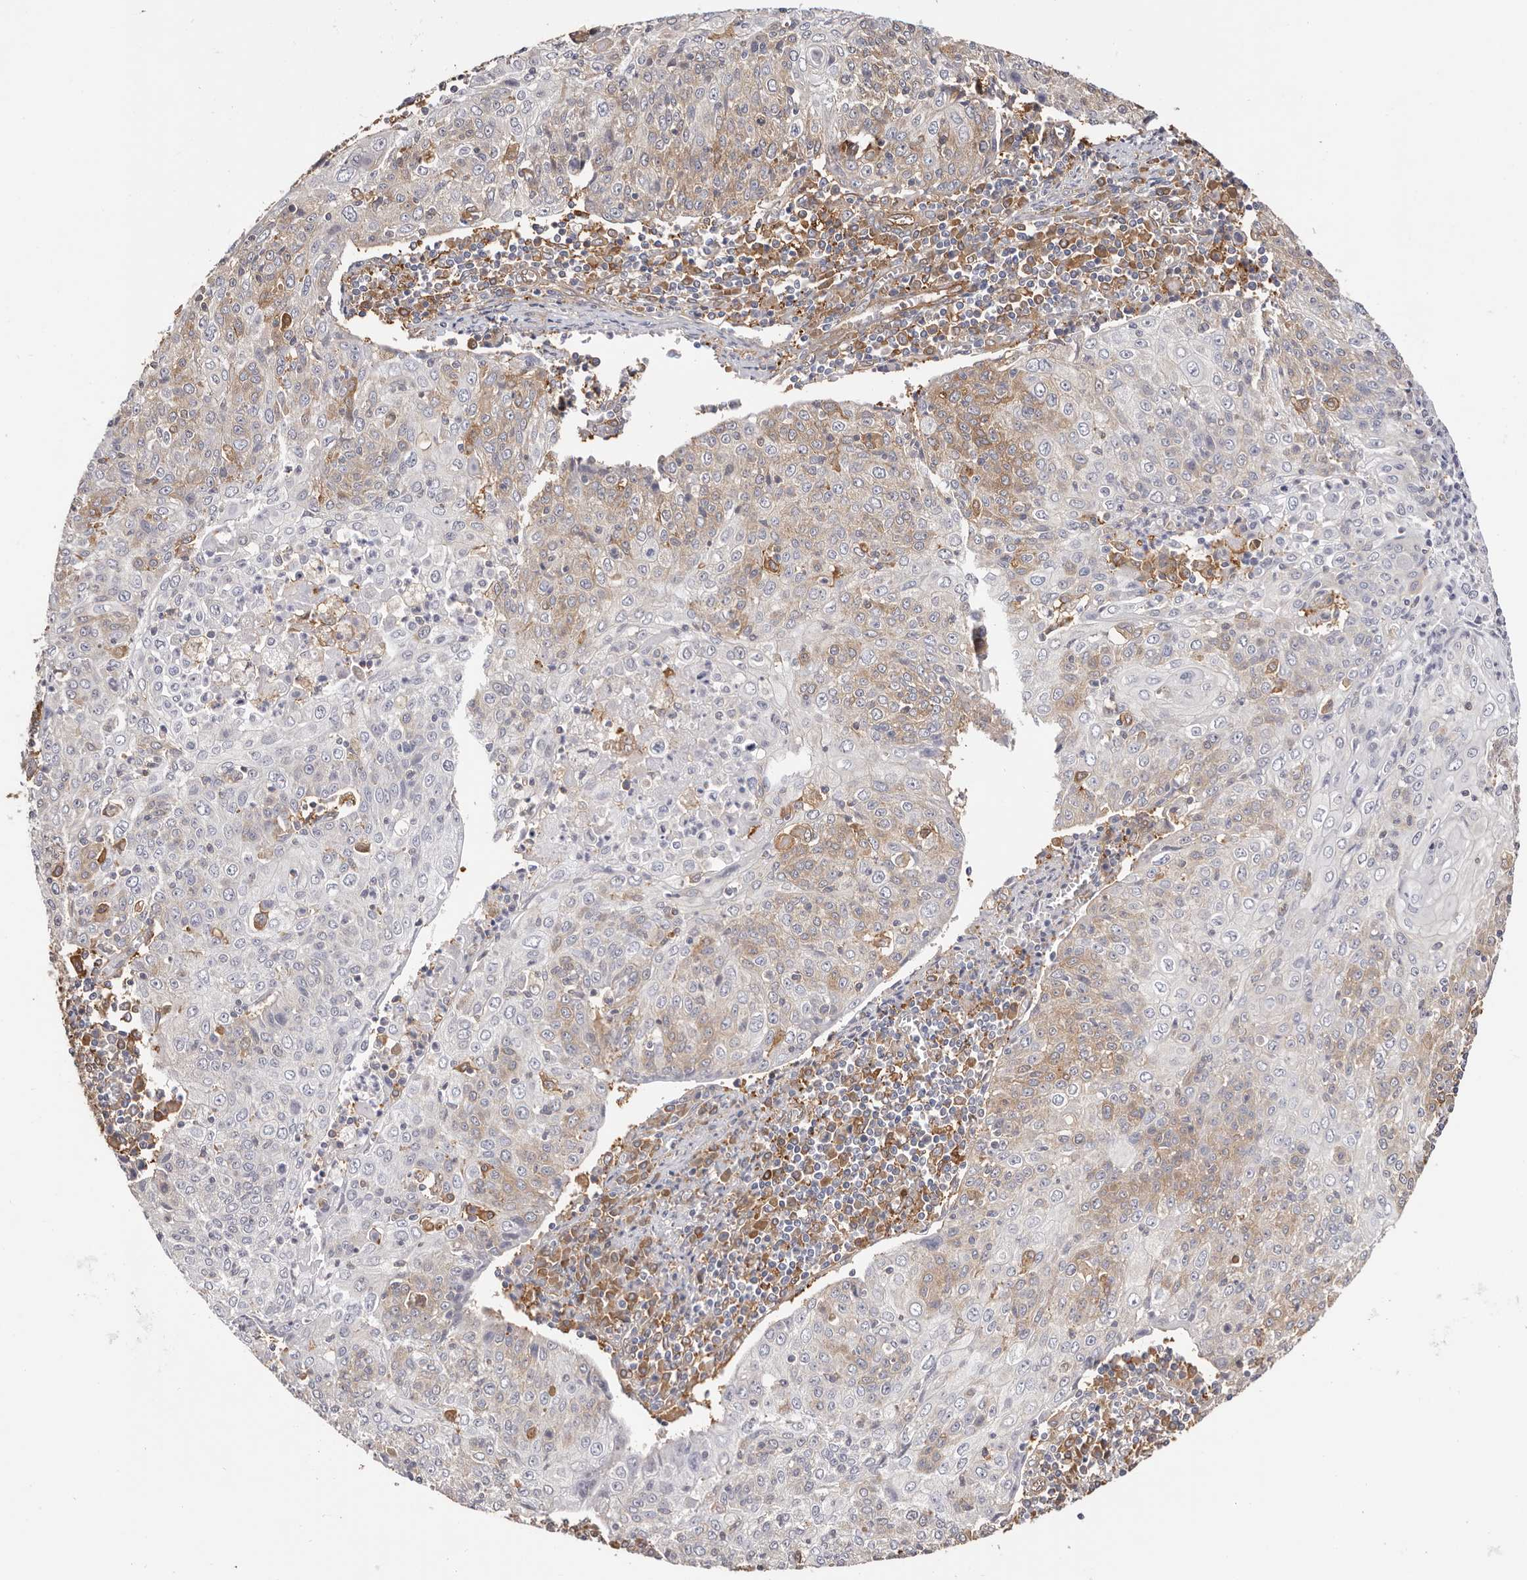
{"staining": {"intensity": "weak", "quantity": "25%-75%", "location": "cytoplasmic/membranous"}, "tissue": "cervical cancer", "cell_type": "Tumor cells", "image_type": "cancer", "snomed": [{"axis": "morphology", "description": "Squamous cell carcinoma, NOS"}, {"axis": "topography", "description": "Cervix"}], "caption": "A micrograph of cervical cancer stained for a protein displays weak cytoplasmic/membranous brown staining in tumor cells.", "gene": "LAP3", "patient": {"sex": "female", "age": 48}}